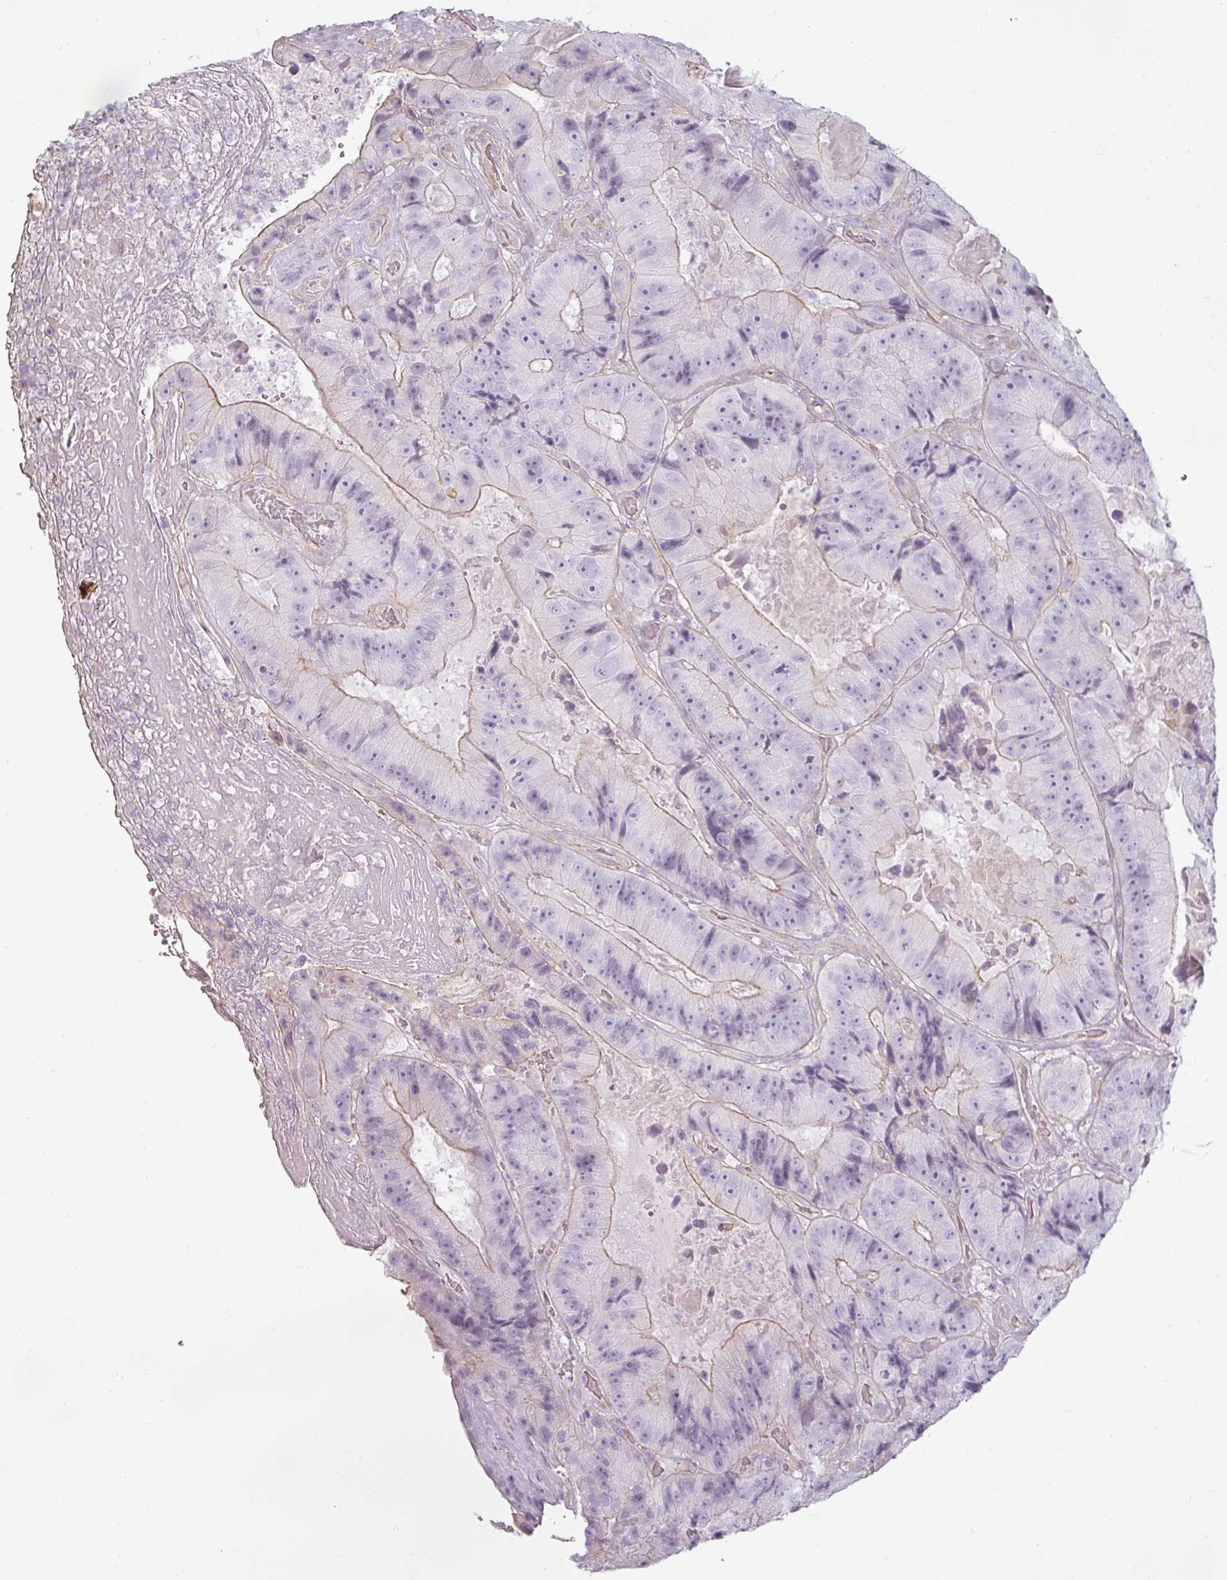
{"staining": {"intensity": "weak", "quantity": "25%-75%", "location": "cytoplasmic/membranous"}, "tissue": "colorectal cancer", "cell_type": "Tumor cells", "image_type": "cancer", "snomed": [{"axis": "morphology", "description": "Adenocarcinoma, NOS"}, {"axis": "topography", "description": "Colon"}], "caption": "Protein staining of adenocarcinoma (colorectal) tissue displays weak cytoplasmic/membranous positivity in about 25%-75% of tumor cells.", "gene": "ASB1", "patient": {"sex": "female", "age": 86}}